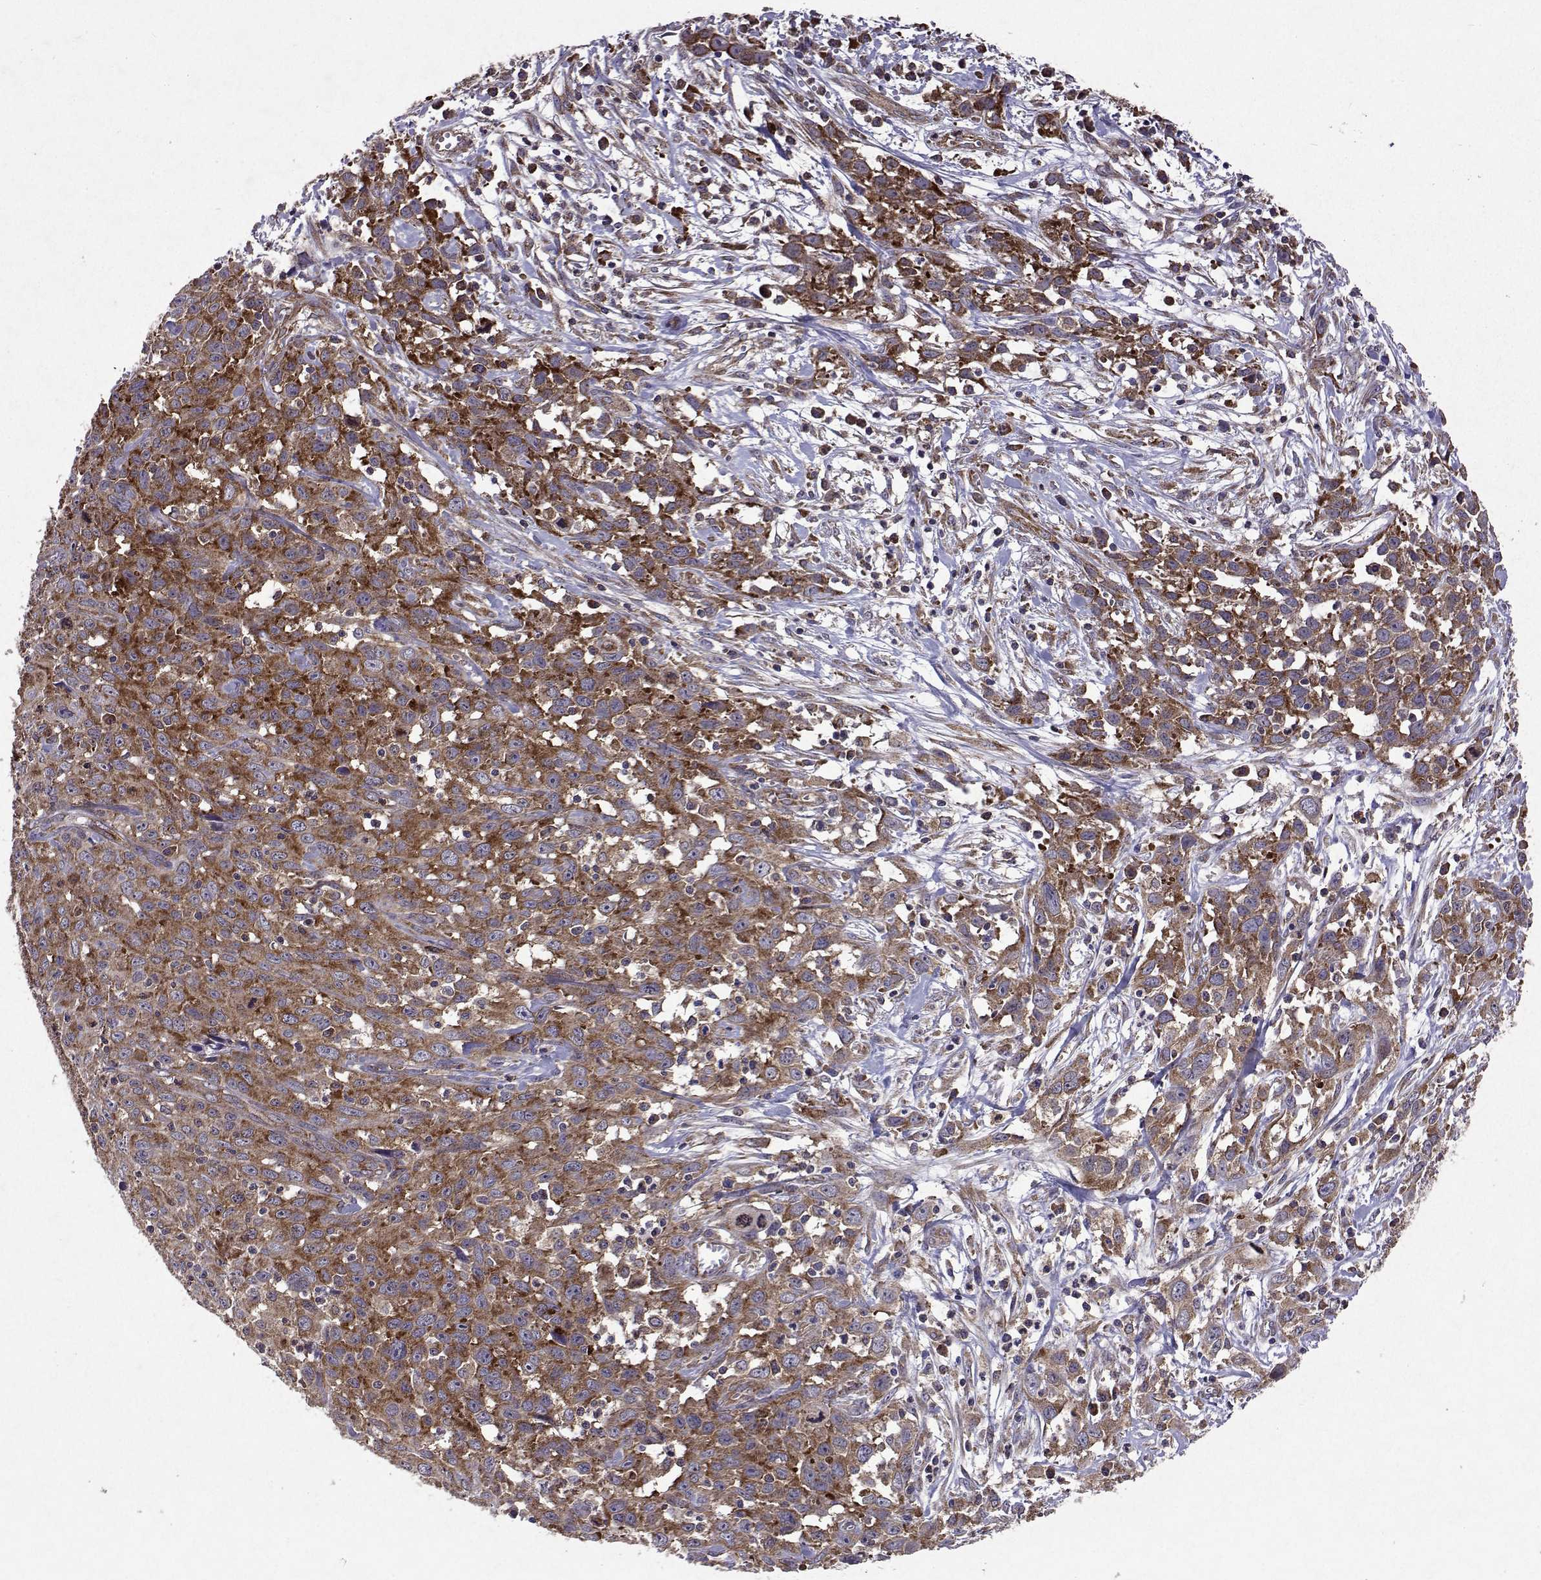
{"staining": {"intensity": "moderate", "quantity": ">75%", "location": "cytoplasmic/membranous"}, "tissue": "cervical cancer", "cell_type": "Tumor cells", "image_type": "cancer", "snomed": [{"axis": "morphology", "description": "Squamous cell carcinoma, NOS"}, {"axis": "topography", "description": "Cervix"}], "caption": "A photomicrograph of squamous cell carcinoma (cervical) stained for a protein reveals moderate cytoplasmic/membranous brown staining in tumor cells.", "gene": "TARBP2", "patient": {"sex": "female", "age": 38}}